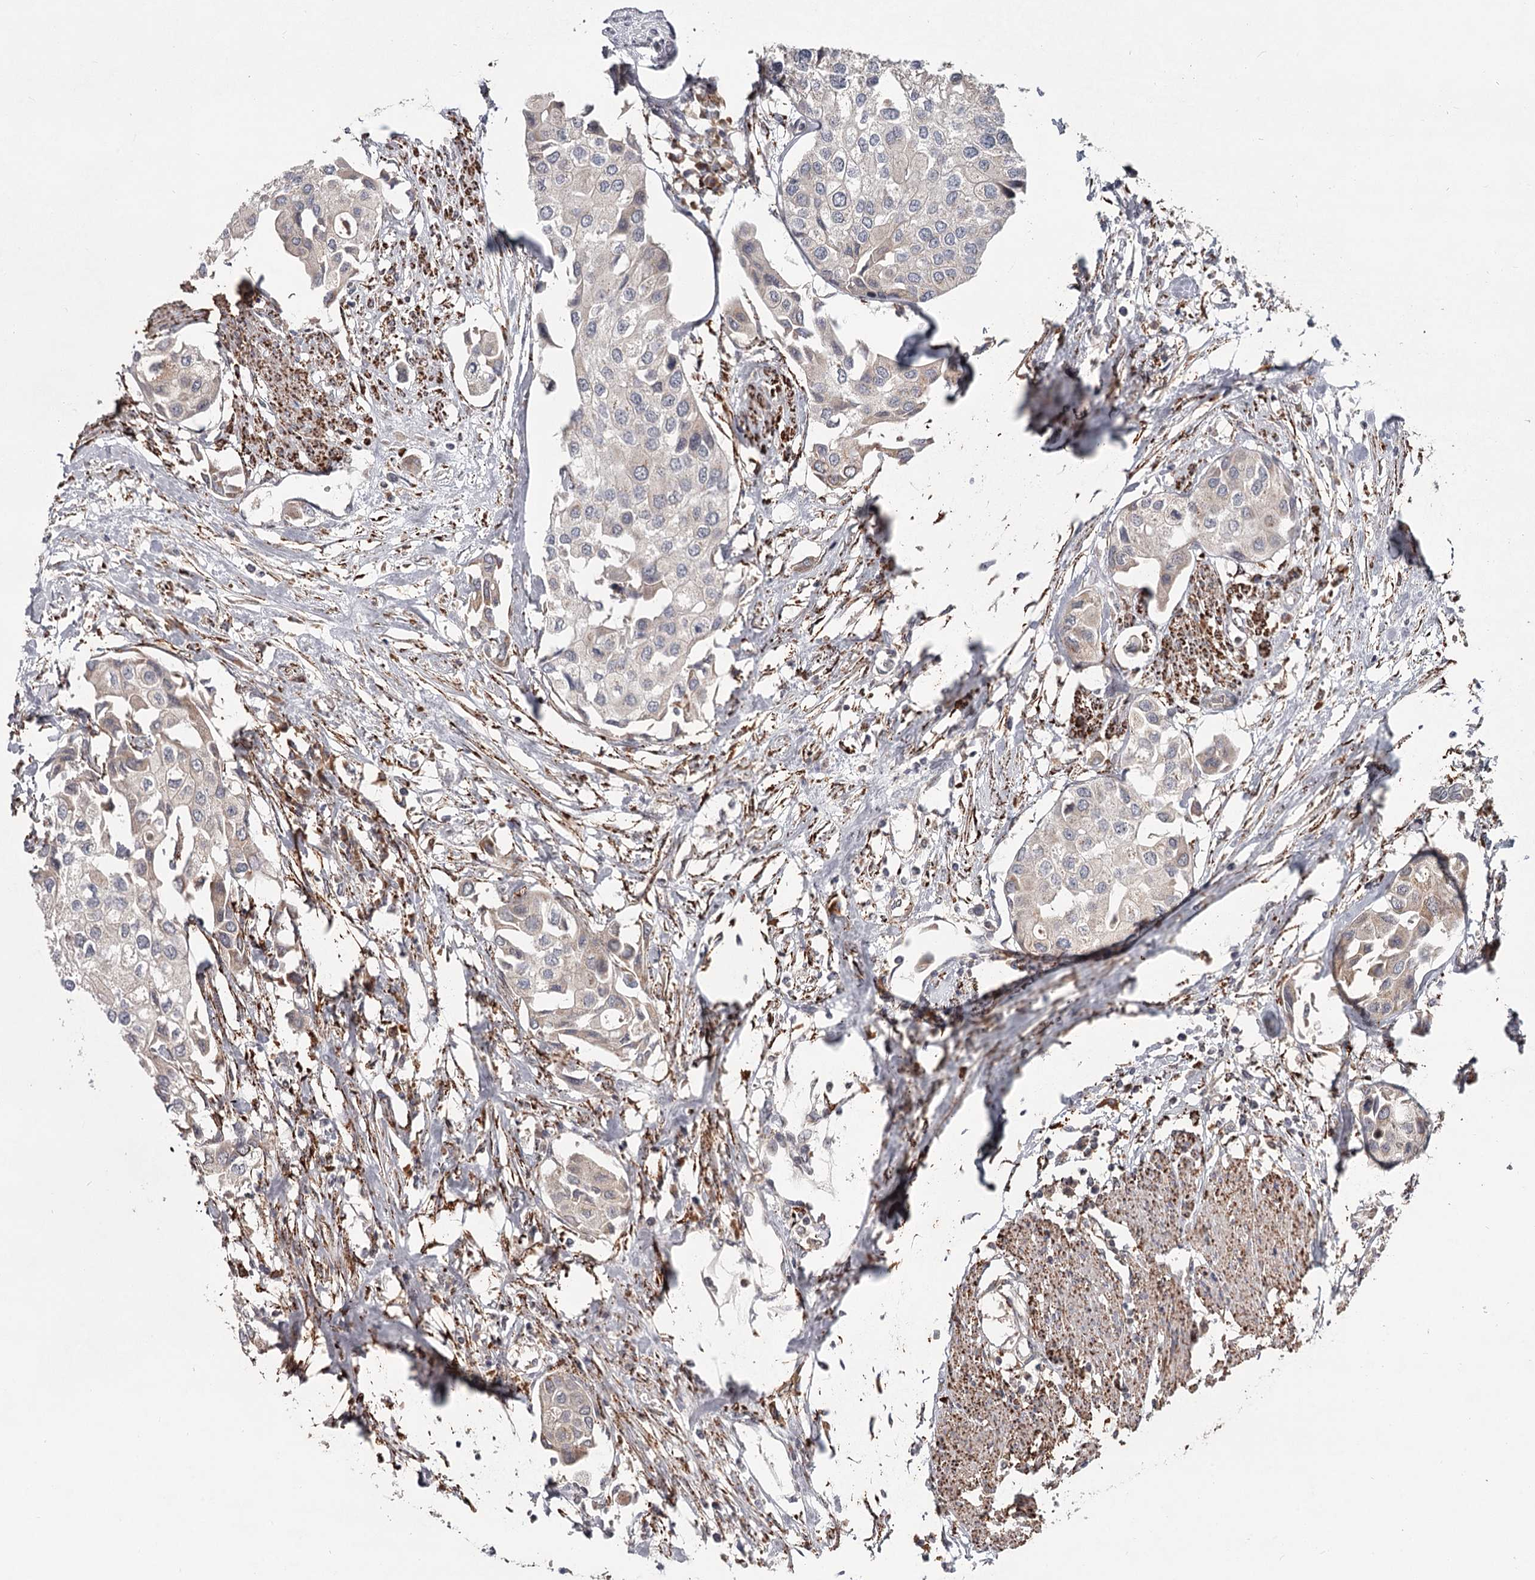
{"staining": {"intensity": "negative", "quantity": "none", "location": "none"}, "tissue": "urothelial cancer", "cell_type": "Tumor cells", "image_type": "cancer", "snomed": [{"axis": "morphology", "description": "Urothelial carcinoma, High grade"}, {"axis": "topography", "description": "Urinary bladder"}], "caption": "There is no significant expression in tumor cells of high-grade urothelial carcinoma.", "gene": "CDC123", "patient": {"sex": "male", "age": 64}}